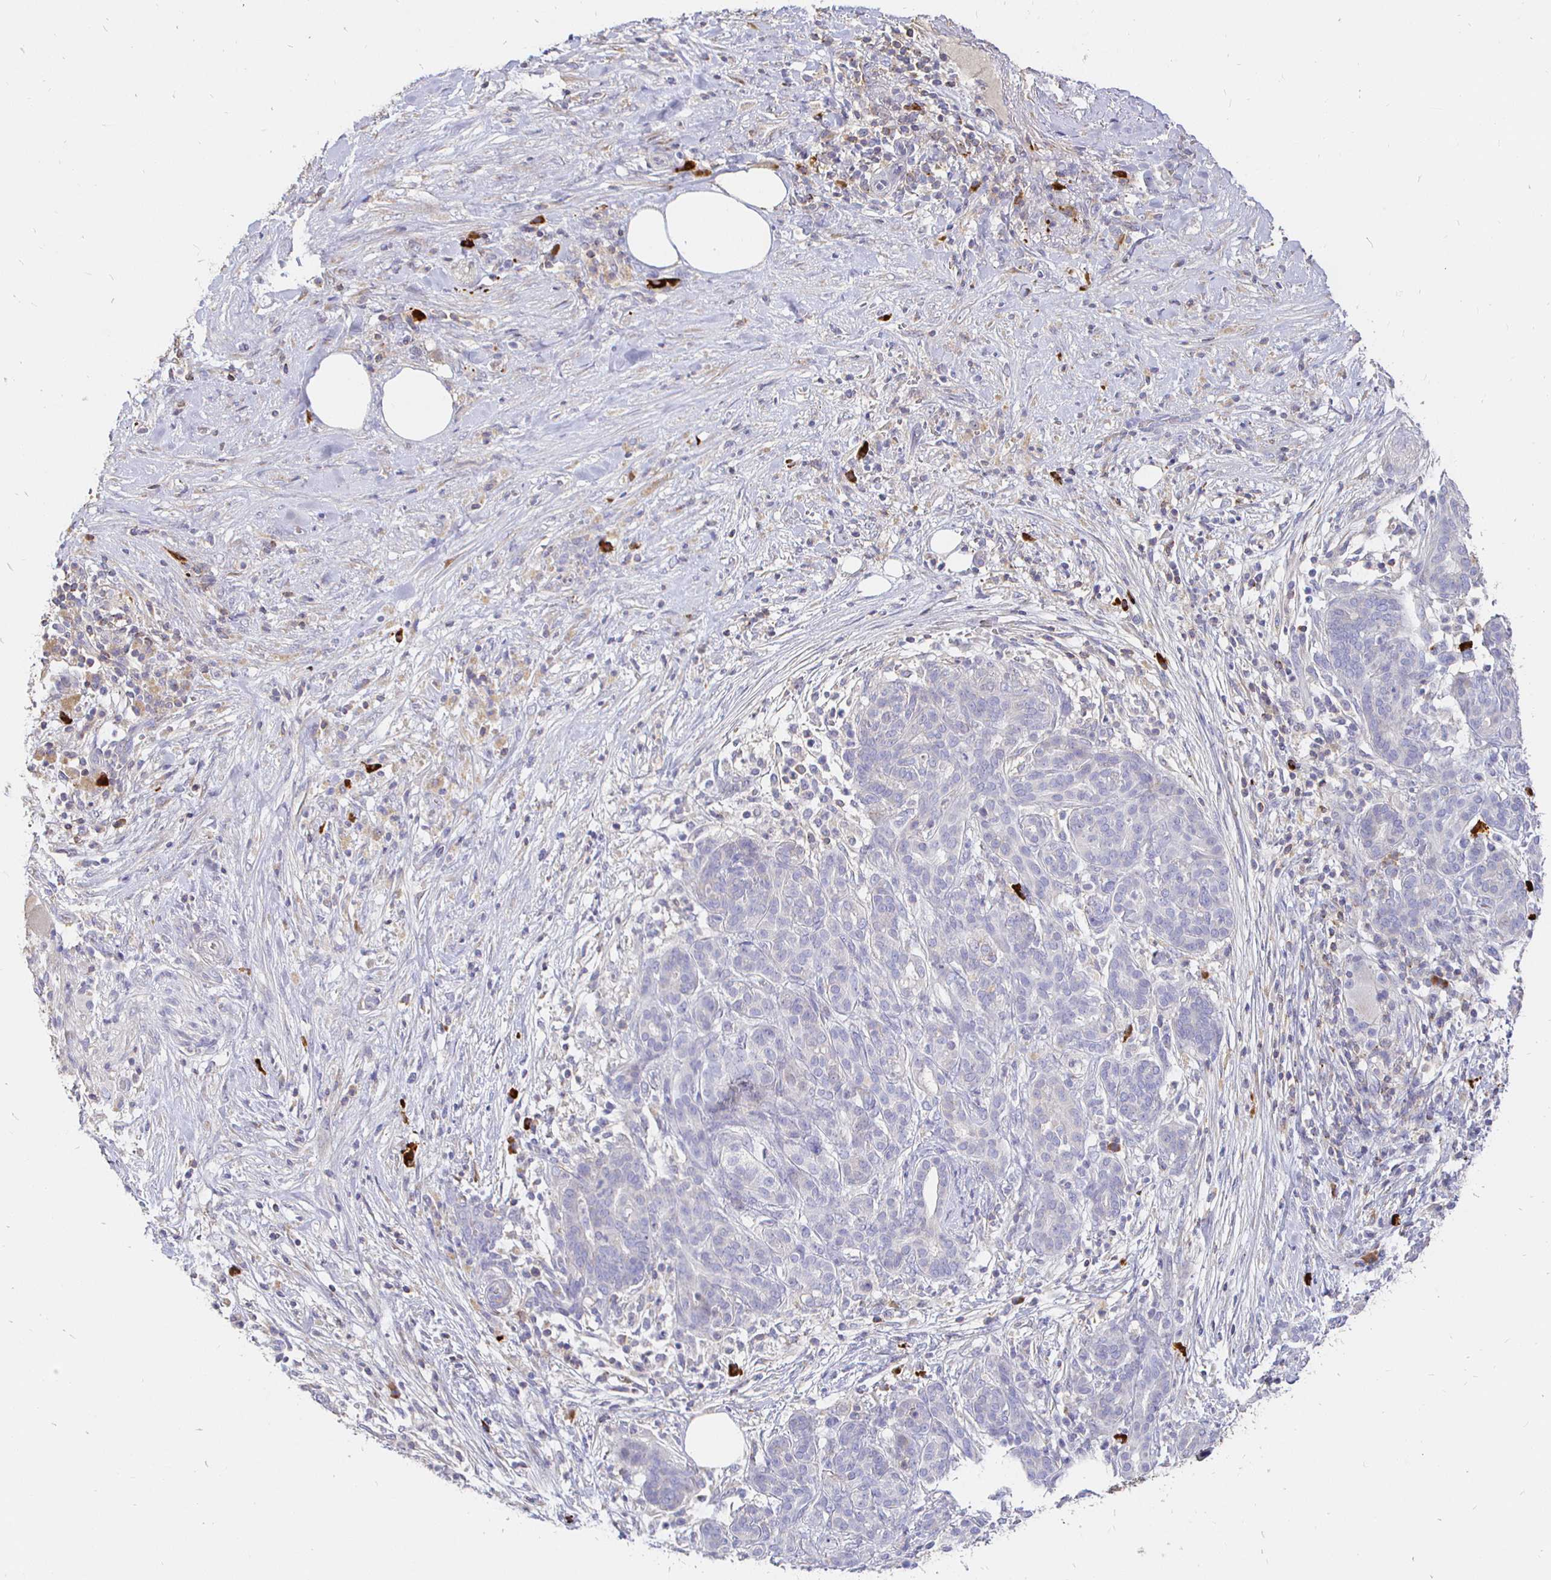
{"staining": {"intensity": "negative", "quantity": "none", "location": "none"}, "tissue": "pancreatic cancer", "cell_type": "Tumor cells", "image_type": "cancer", "snomed": [{"axis": "morphology", "description": "Adenocarcinoma, NOS"}, {"axis": "topography", "description": "Pancreas"}], "caption": "There is no significant expression in tumor cells of pancreatic cancer.", "gene": "CXCR3", "patient": {"sex": "male", "age": 44}}